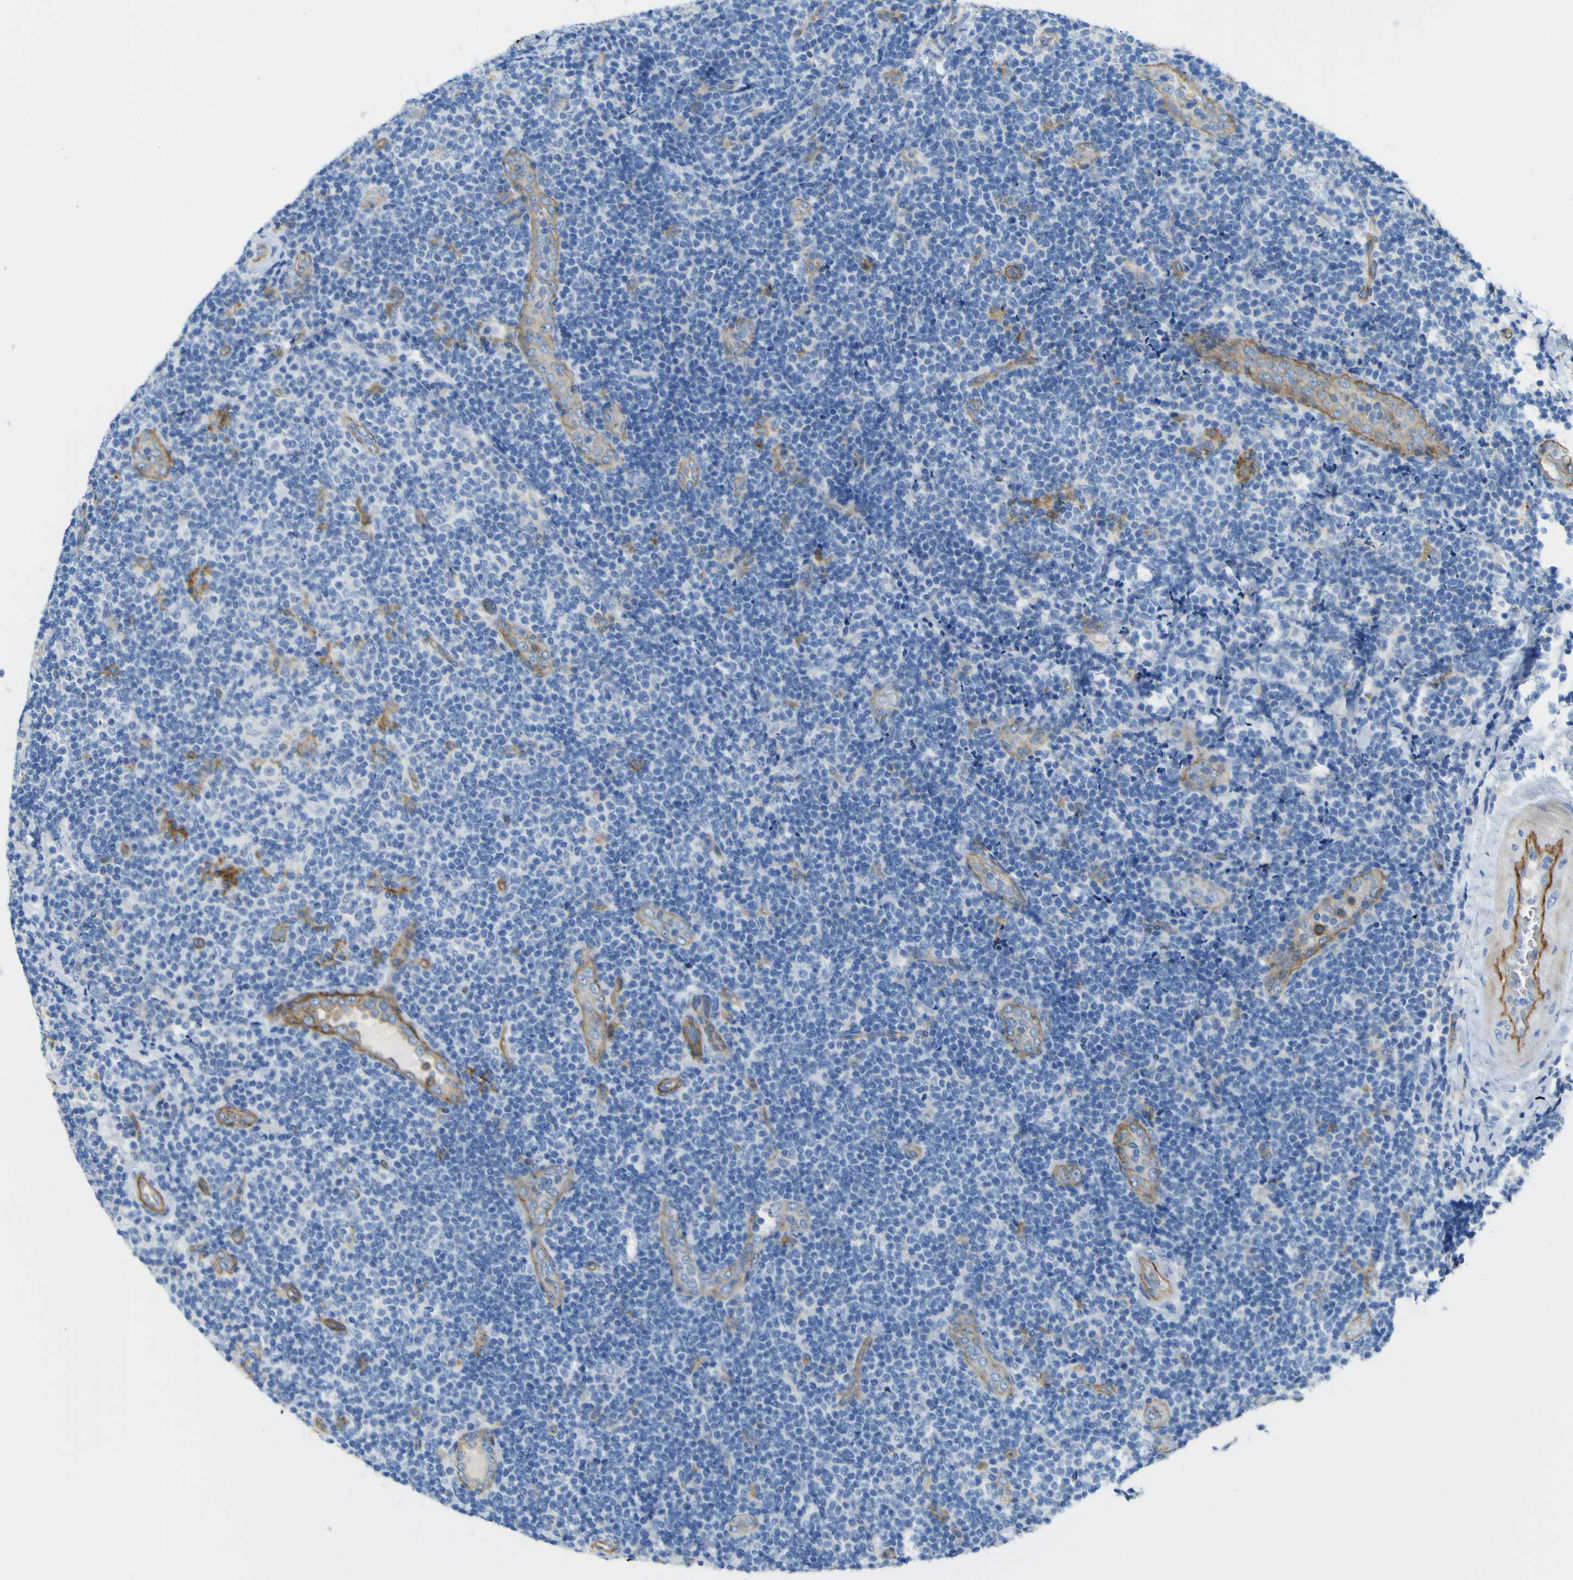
{"staining": {"intensity": "negative", "quantity": "none", "location": "none"}, "tissue": "lymphoma", "cell_type": "Tumor cells", "image_type": "cancer", "snomed": [{"axis": "morphology", "description": "Malignant lymphoma, non-Hodgkin's type, Low grade"}, {"axis": "topography", "description": "Lymph node"}], "caption": "Protein analysis of malignant lymphoma, non-Hodgkin's type (low-grade) exhibits no significant expression in tumor cells.", "gene": "CD93", "patient": {"sex": "male", "age": 83}}